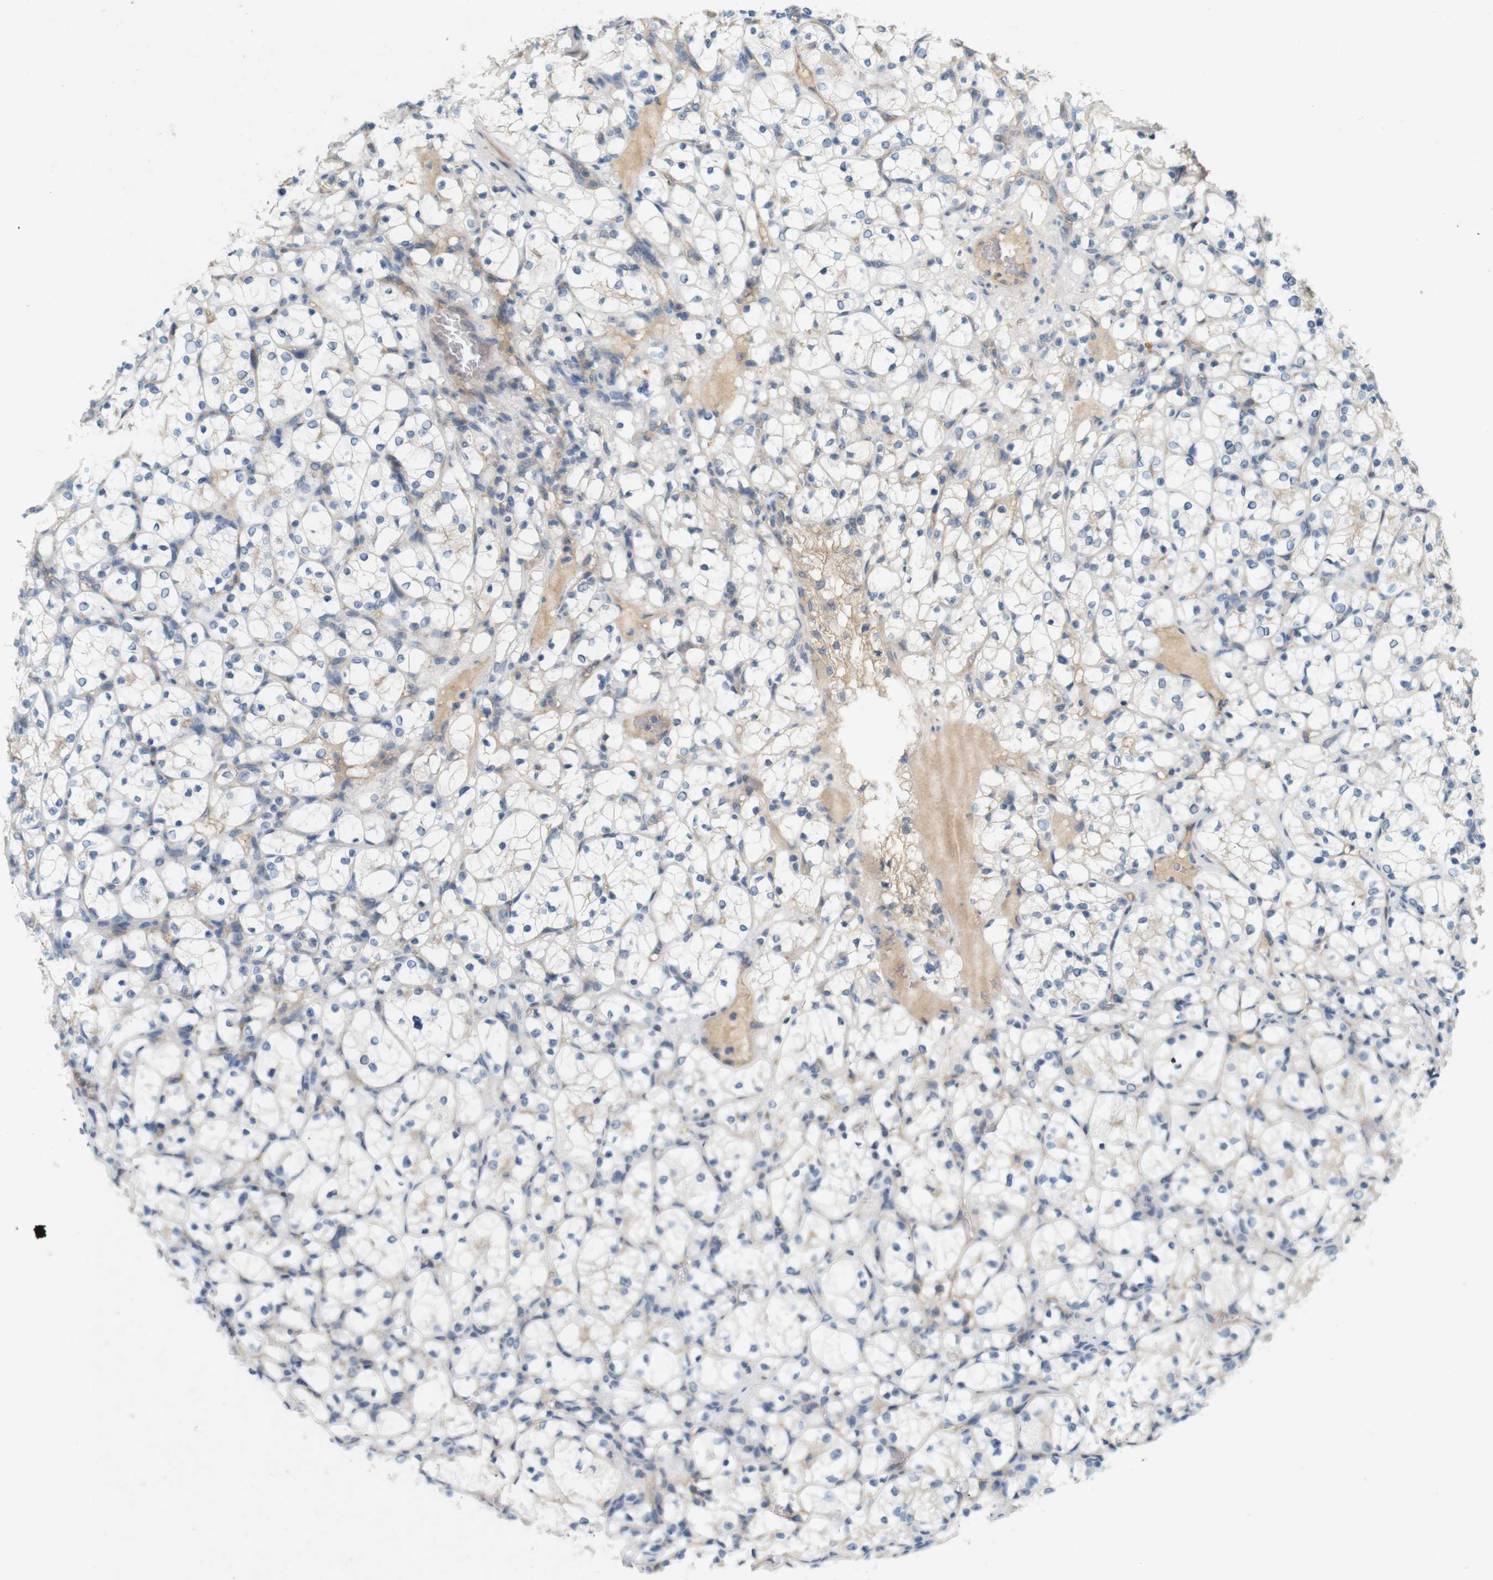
{"staining": {"intensity": "negative", "quantity": "none", "location": "none"}, "tissue": "renal cancer", "cell_type": "Tumor cells", "image_type": "cancer", "snomed": [{"axis": "morphology", "description": "Adenocarcinoma, NOS"}, {"axis": "topography", "description": "Kidney"}], "caption": "An image of renal cancer (adenocarcinoma) stained for a protein reveals no brown staining in tumor cells. Nuclei are stained in blue.", "gene": "PVR", "patient": {"sex": "female", "age": 69}}